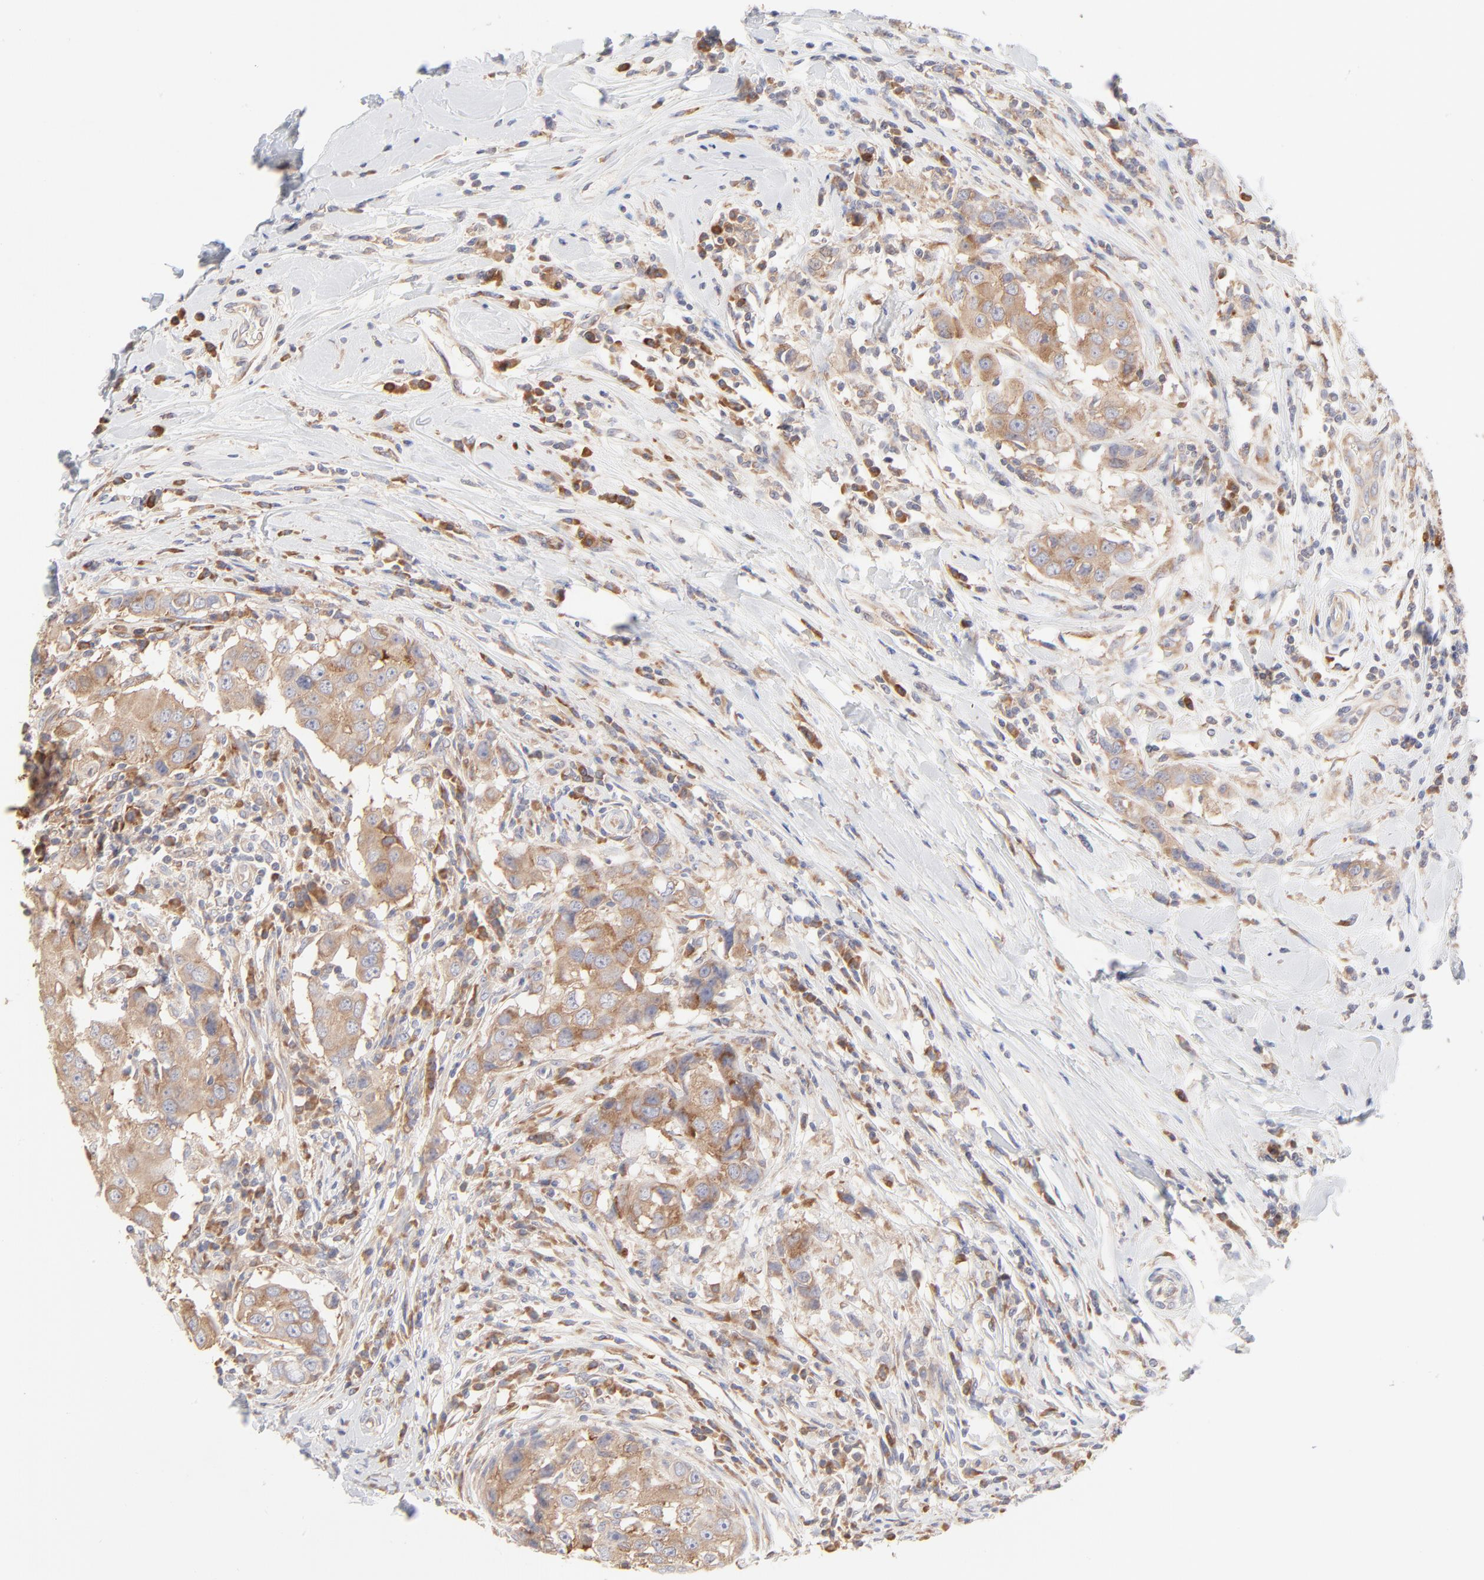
{"staining": {"intensity": "moderate", "quantity": ">75%", "location": "cytoplasmic/membranous"}, "tissue": "breast cancer", "cell_type": "Tumor cells", "image_type": "cancer", "snomed": [{"axis": "morphology", "description": "Duct carcinoma"}, {"axis": "topography", "description": "Breast"}], "caption": "Protein analysis of intraductal carcinoma (breast) tissue demonstrates moderate cytoplasmic/membranous staining in about >75% of tumor cells.", "gene": "RPS21", "patient": {"sex": "female", "age": 27}}